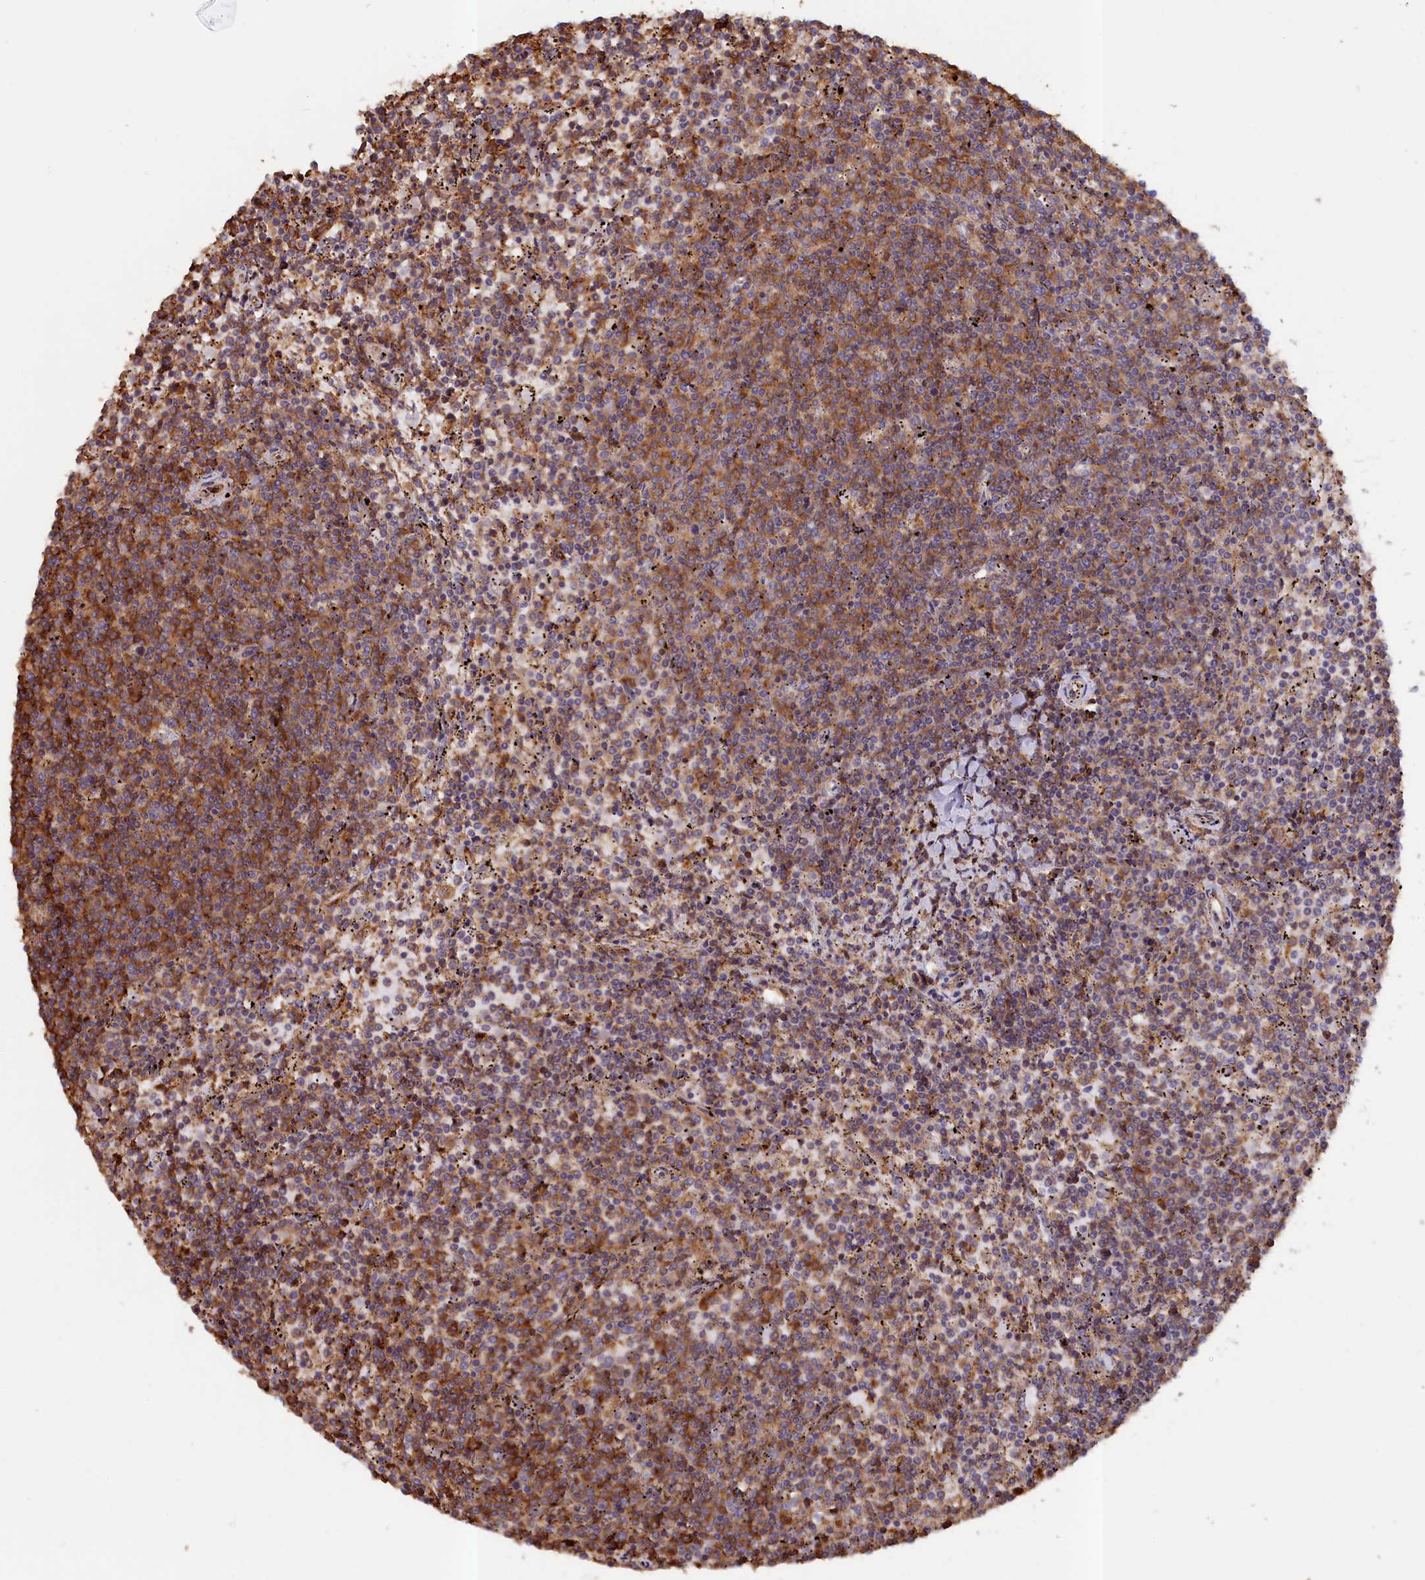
{"staining": {"intensity": "moderate", "quantity": "25%-75%", "location": "cytoplasmic/membranous"}, "tissue": "lymphoma", "cell_type": "Tumor cells", "image_type": "cancer", "snomed": [{"axis": "morphology", "description": "Malignant lymphoma, non-Hodgkin's type, Low grade"}, {"axis": "topography", "description": "Spleen"}], "caption": "High-power microscopy captured an IHC micrograph of malignant lymphoma, non-Hodgkin's type (low-grade), revealing moderate cytoplasmic/membranous positivity in approximately 25%-75% of tumor cells.", "gene": "ANKRD27", "patient": {"sex": "female", "age": 50}}